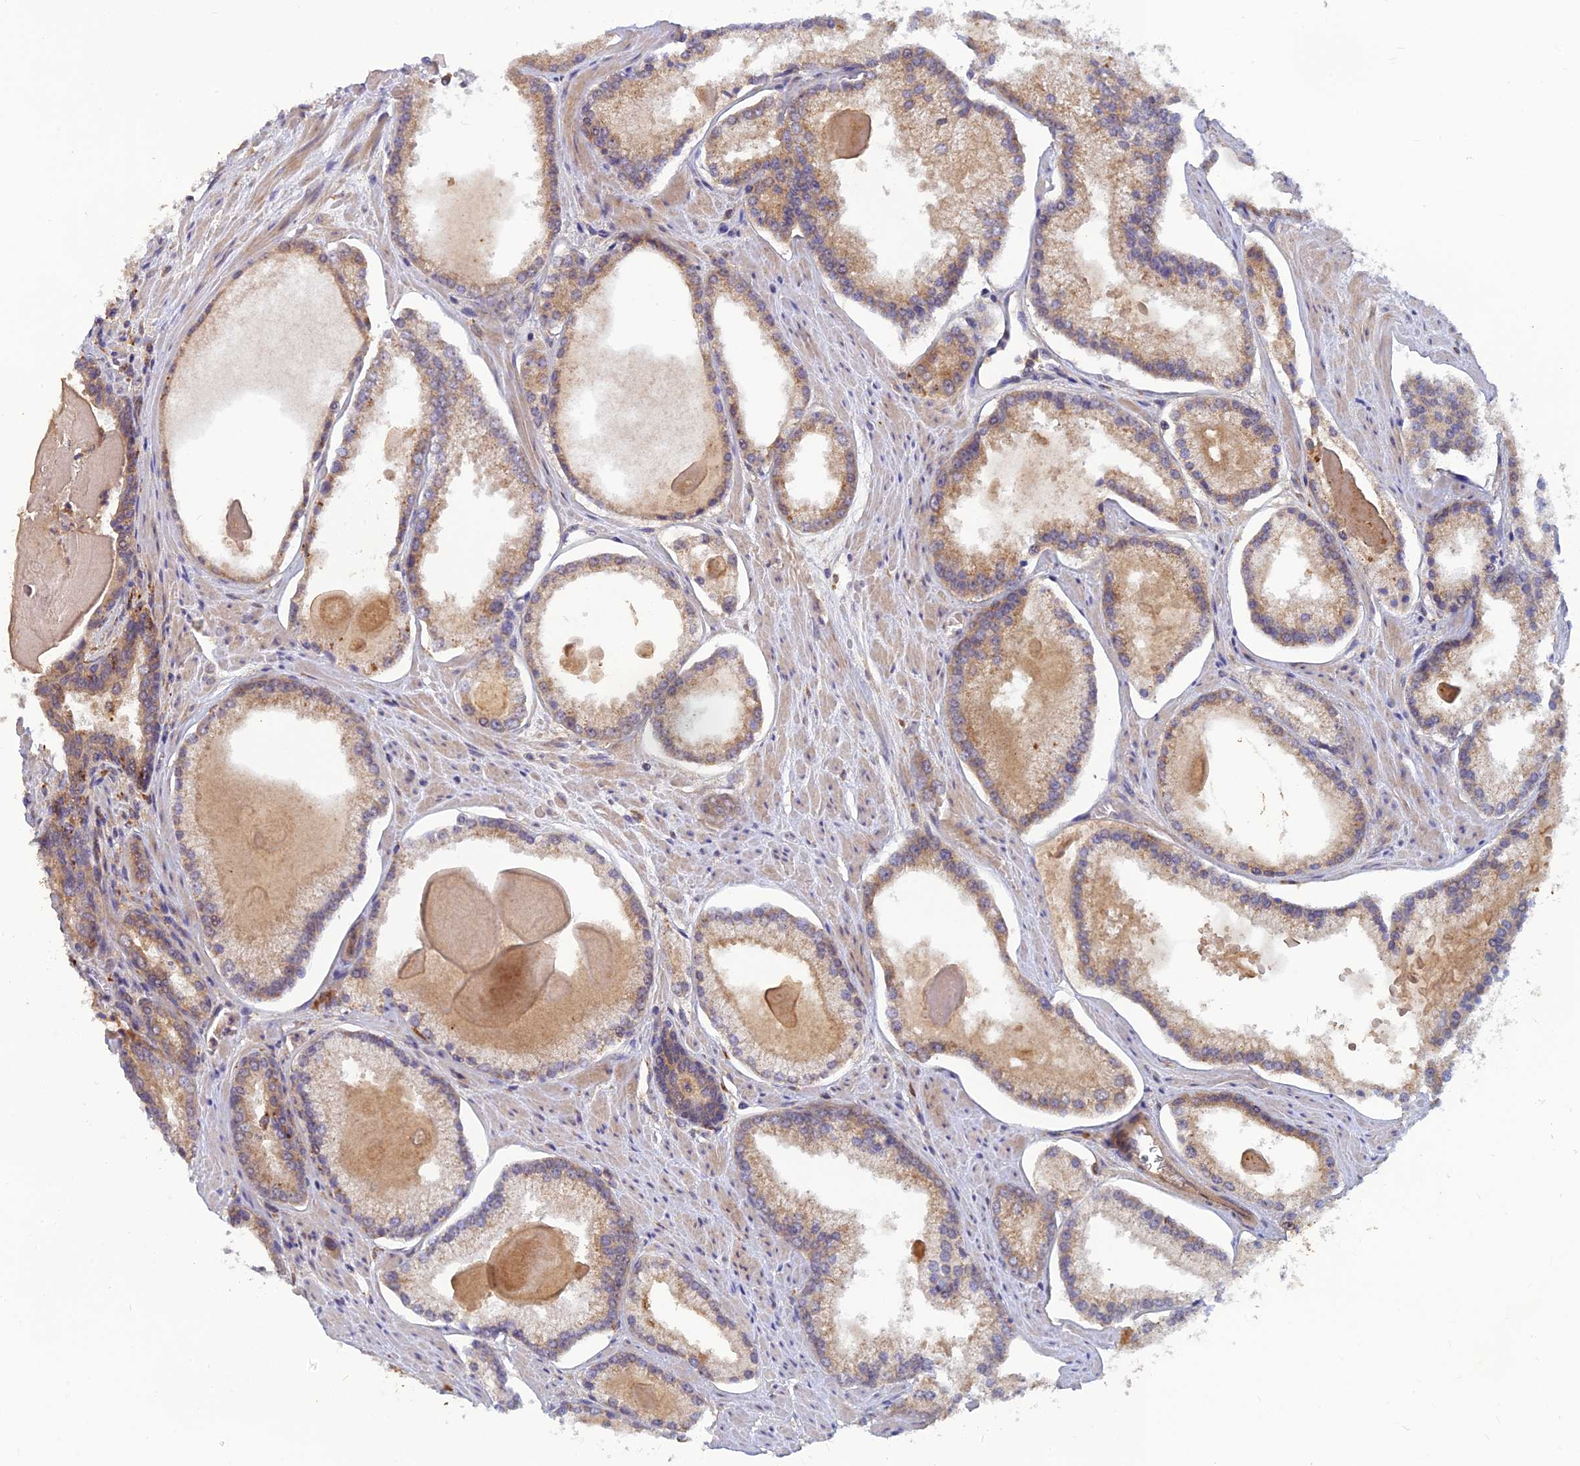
{"staining": {"intensity": "weak", "quantity": "25%-75%", "location": "cytoplasmic/membranous"}, "tissue": "prostate cancer", "cell_type": "Tumor cells", "image_type": "cancer", "snomed": [{"axis": "morphology", "description": "Adenocarcinoma, Low grade"}, {"axis": "topography", "description": "Prostate"}], "caption": "Immunohistochemistry (IHC) of prostate cancer (adenocarcinoma (low-grade)) reveals low levels of weak cytoplasmic/membranous staining in about 25%-75% of tumor cells.", "gene": "FAM151B", "patient": {"sex": "male", "age": 54}}